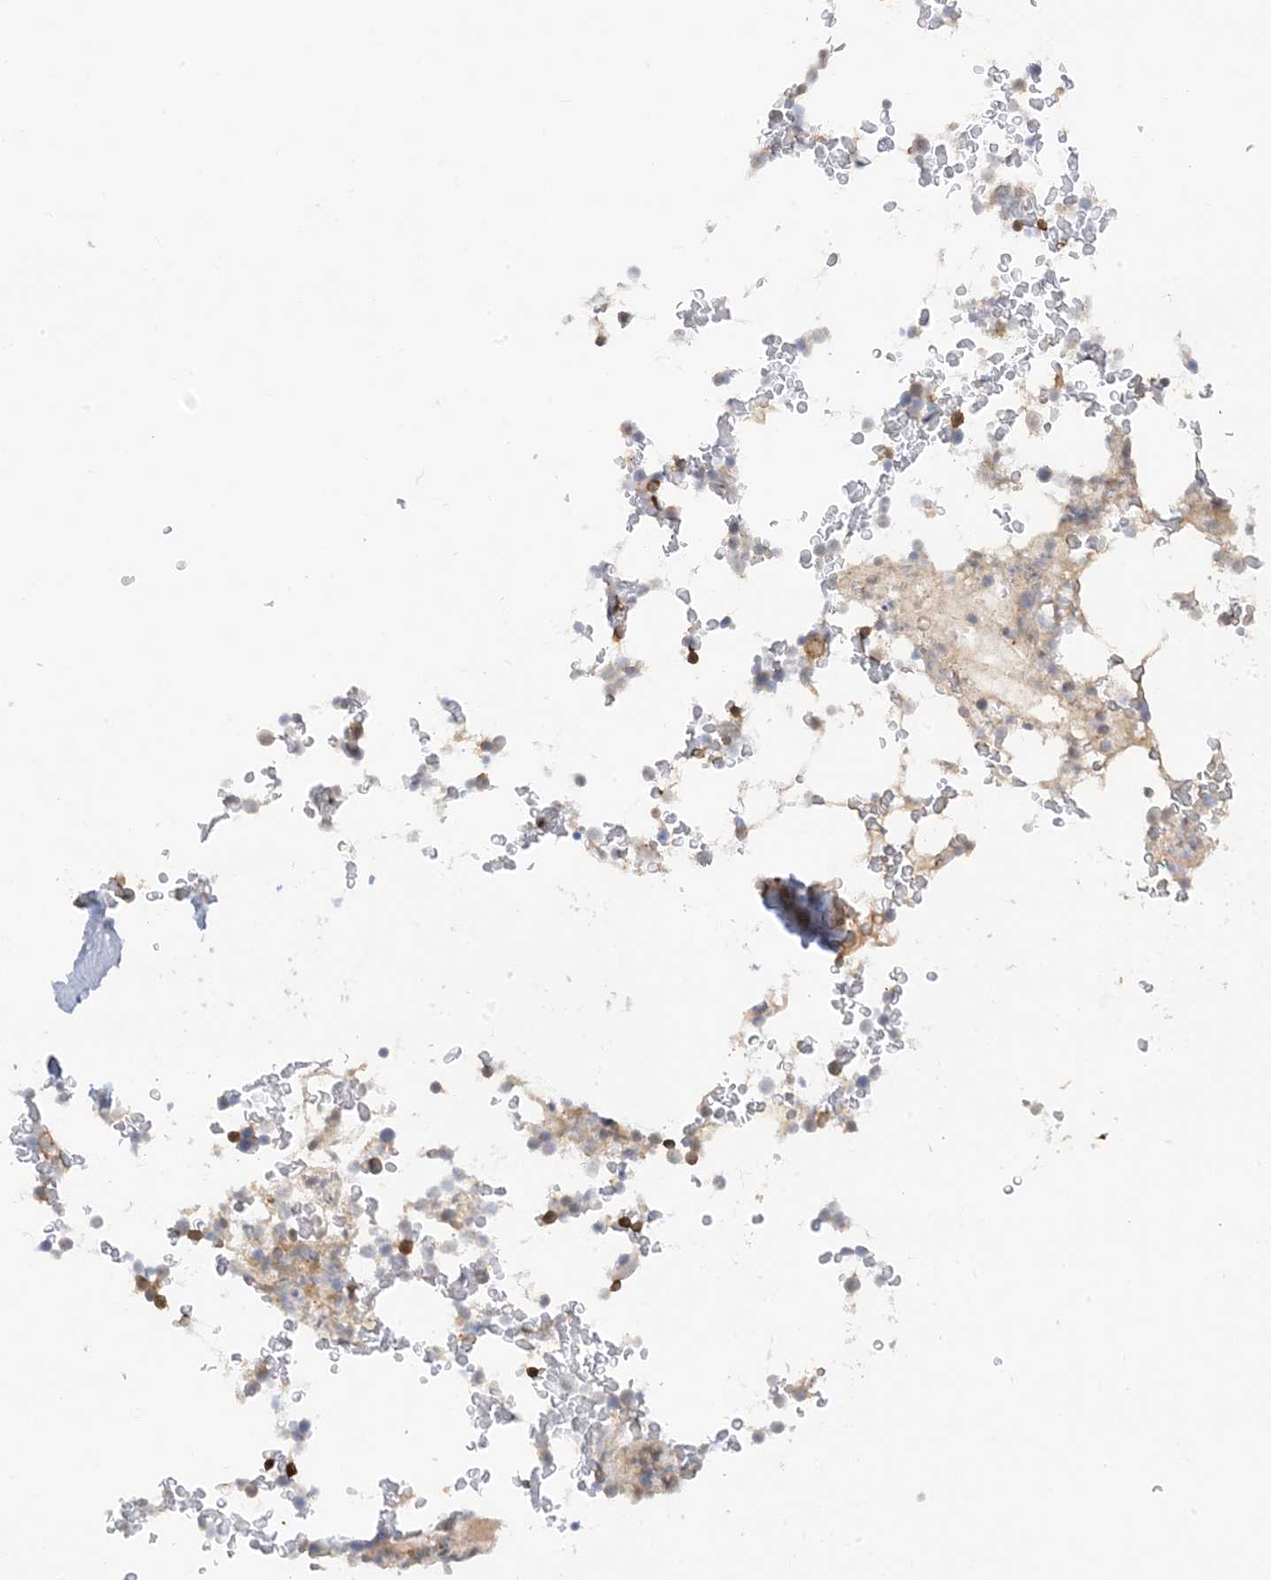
{"staining": {"intensity": "moderate", "quantity": "<25%", "location": "cytoplasmic/membranous"}, "tissue": "bone marrow", "cell_type": "Hematopoietic cells", "image_type": "normal", "snomed": [{"axis": "morphology", "description": "Normal tissue, NOS"}, {"axis": "topography", "description": "Bone marrow"}], "caption": "DAB (3,3'-diaminobenzidine) immunohistochemical staining of normal bone marrow exhibits moderate cytoplasmic/membranous protein staining in about <25% of hematopoietic cells.", "gene": "PHACTR2", "patient": {"sex": "male", "age": 58}}